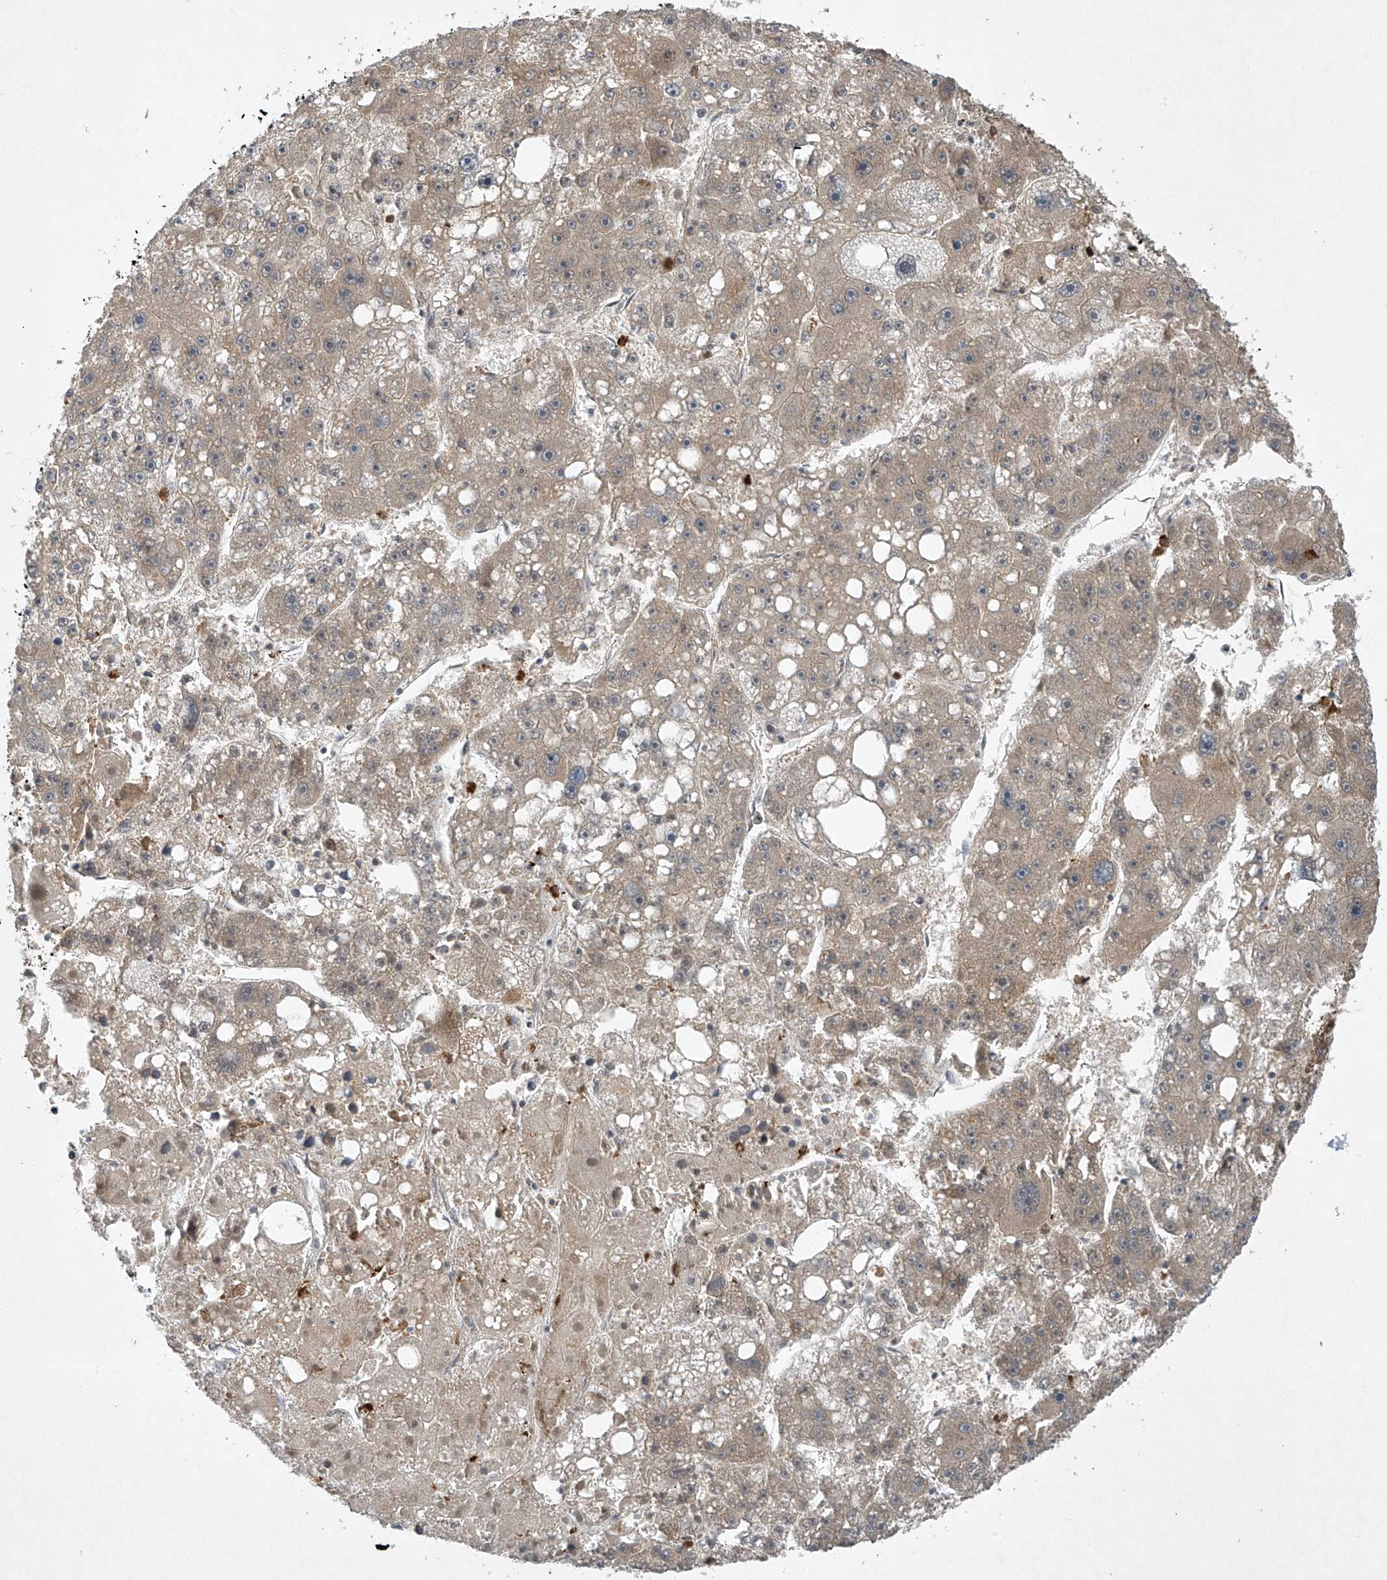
{"staining": {"intensity": "weak", "quantity": ">75%", "location": "cytoplasmic/membranous"}, "tissue": "liver cancer", "cell_type": "Tumor cells", "image_type": "cancer", "snomed": [{"axis": "morphology", "description": "Carcinoma, Hepatocellular, NOS"}, {"axis": "topography", "description": "Liver"}], "caption": "A high-resolution histopathology image shows immunohistochemistry staining of liver cancer, which shows weak cytoplasmic/membranous expression in approximately >75% of tumor cells. (Brightfield microscopy of DAB IHC at high magnification).", "gene": "TAF8", "patient": {"sex": "female", "age": 61}}